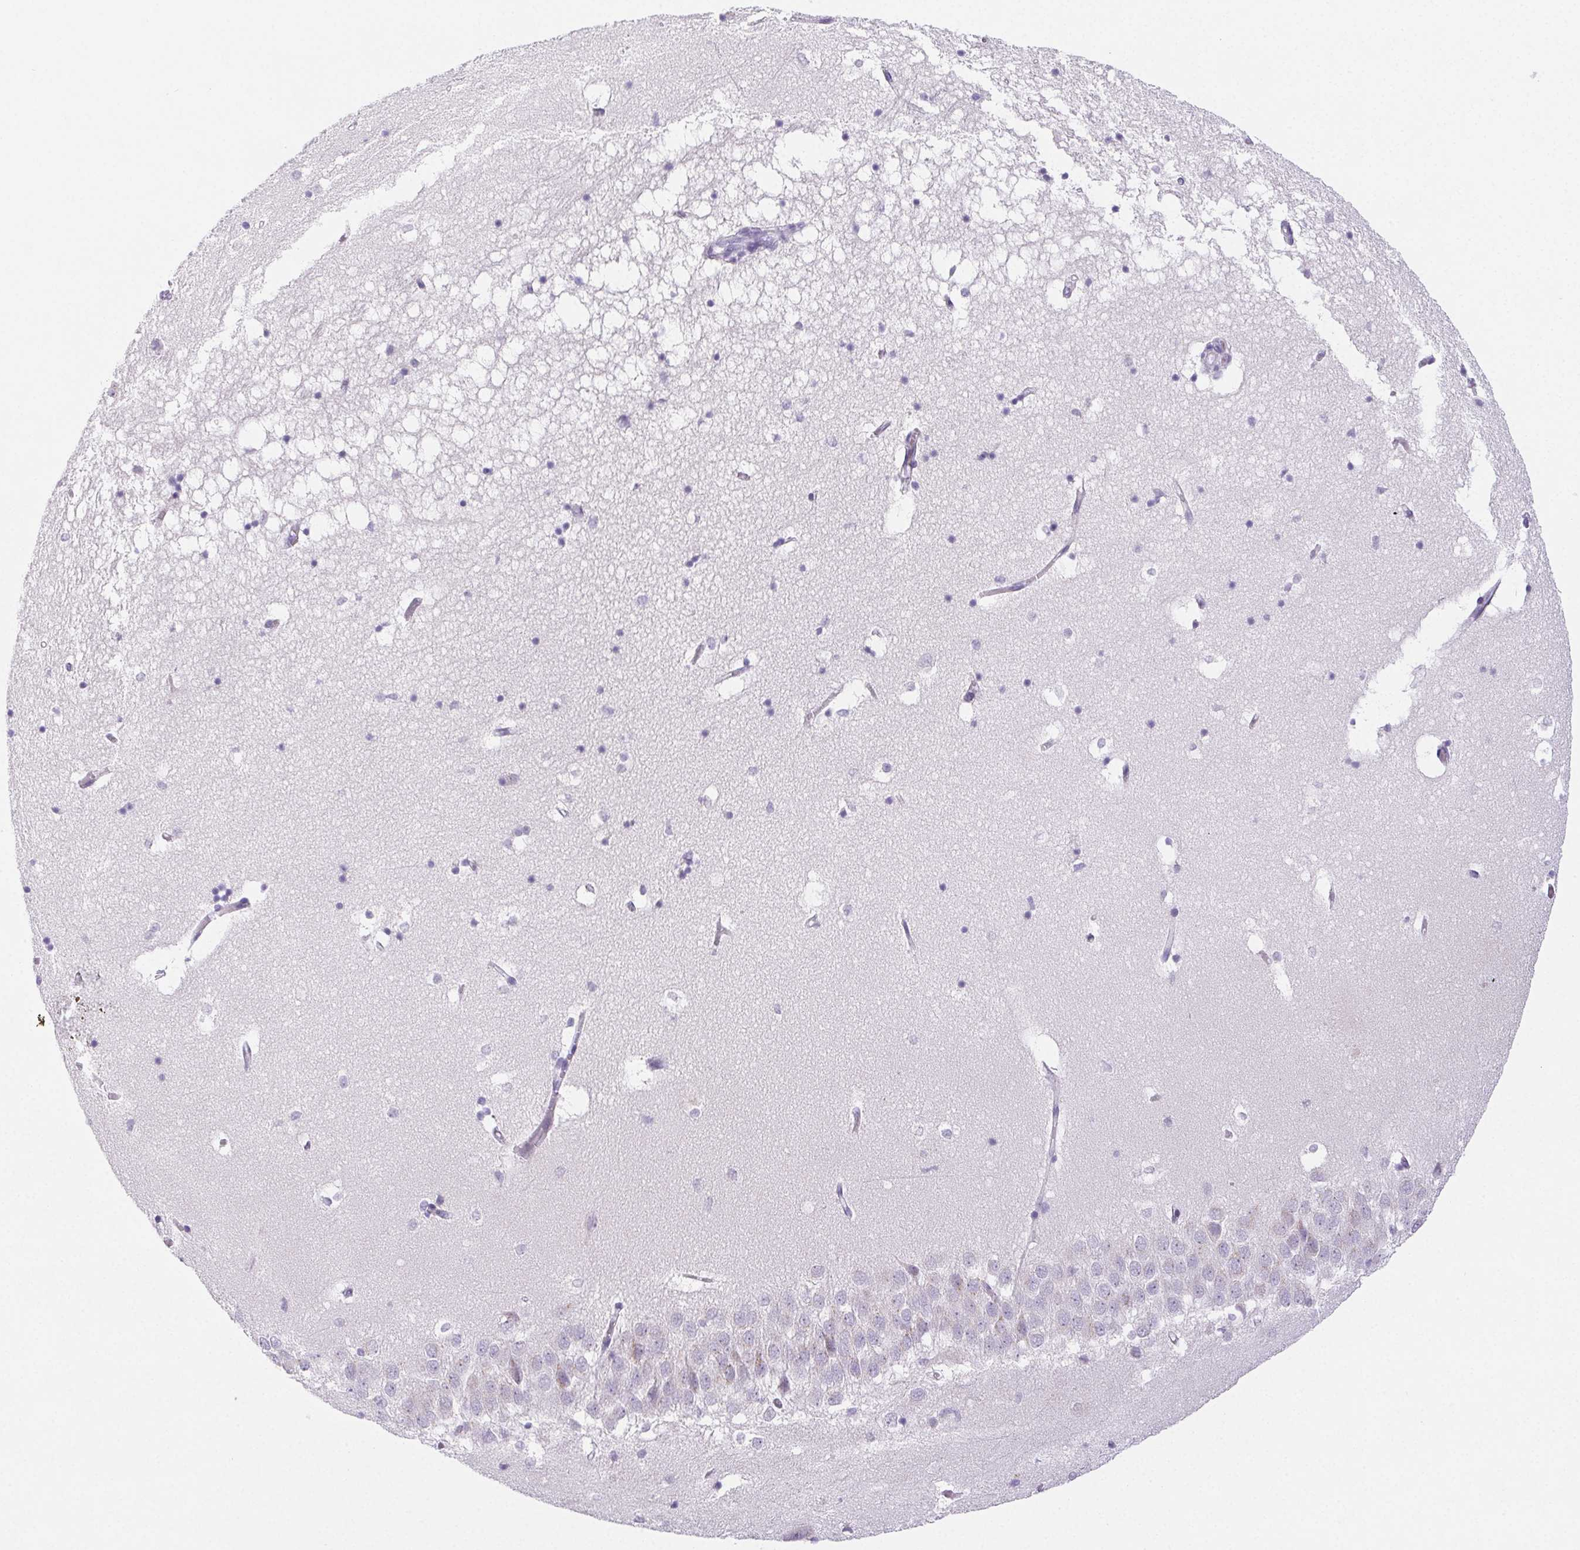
{"staining": {"intensity": "negative", "quantity": "none", "location": "none"}, "tissue": "hippocampus", "cell_type": "Glial cells", "image_type": "normal", "snomed": [{"axis": "morphology", "description": "Normal tissue, NOS"}, {"axis": "topography", "description": "Hippocampus"}], "caption": "The histopathology image demonstrates no significant staining in glial cells of hippocampus. The staining was performed using DAB to visualize the protein expression in brown, while the nuclei were stained in blue with hematoxylin (Magnification: 20x).", "gene": "ST8SIA3", "patient": {"sex": "male", "age": 58}}